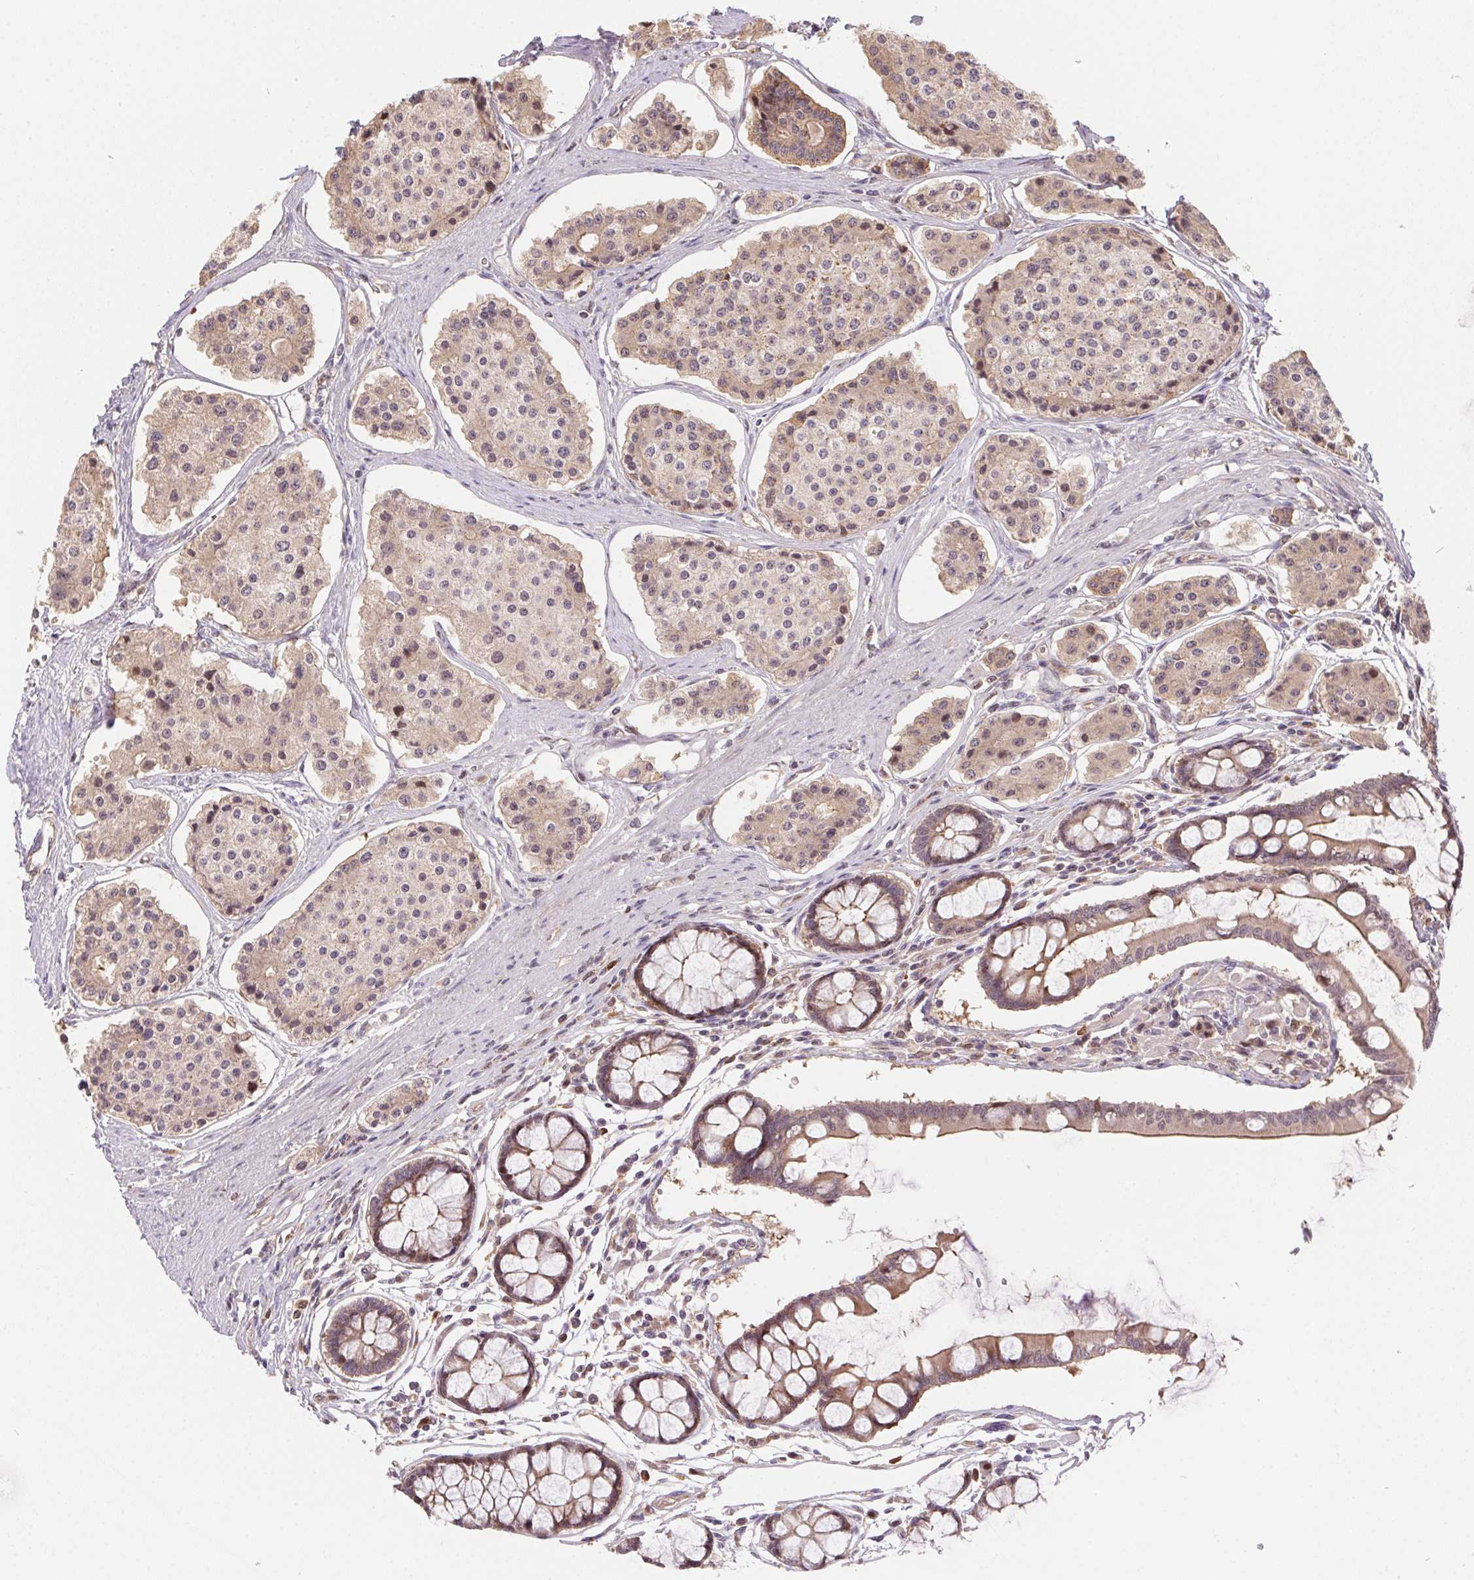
{"staining": {"intensity": "weak", "quantity": "25%-75%", "location": "cytoplasmic/membranous,nuclear"}, "tissue": "carcinoid", "cell_type": "Tumor cells", "image_type": "cancer", "snomed": [{"axis": "morphology", "description": "Carcinoid, malignant, NOS"}, {"axis": "topography", "description": "Small intestine"}], "caption": "Protein staining of carcinoid tissue shows weak cytoplasmic/membranous and nuclear expression in about 25%-75% of tumor cells.", "gene": "NUDT16", "patient": {"sex": "female", "age": 65}}